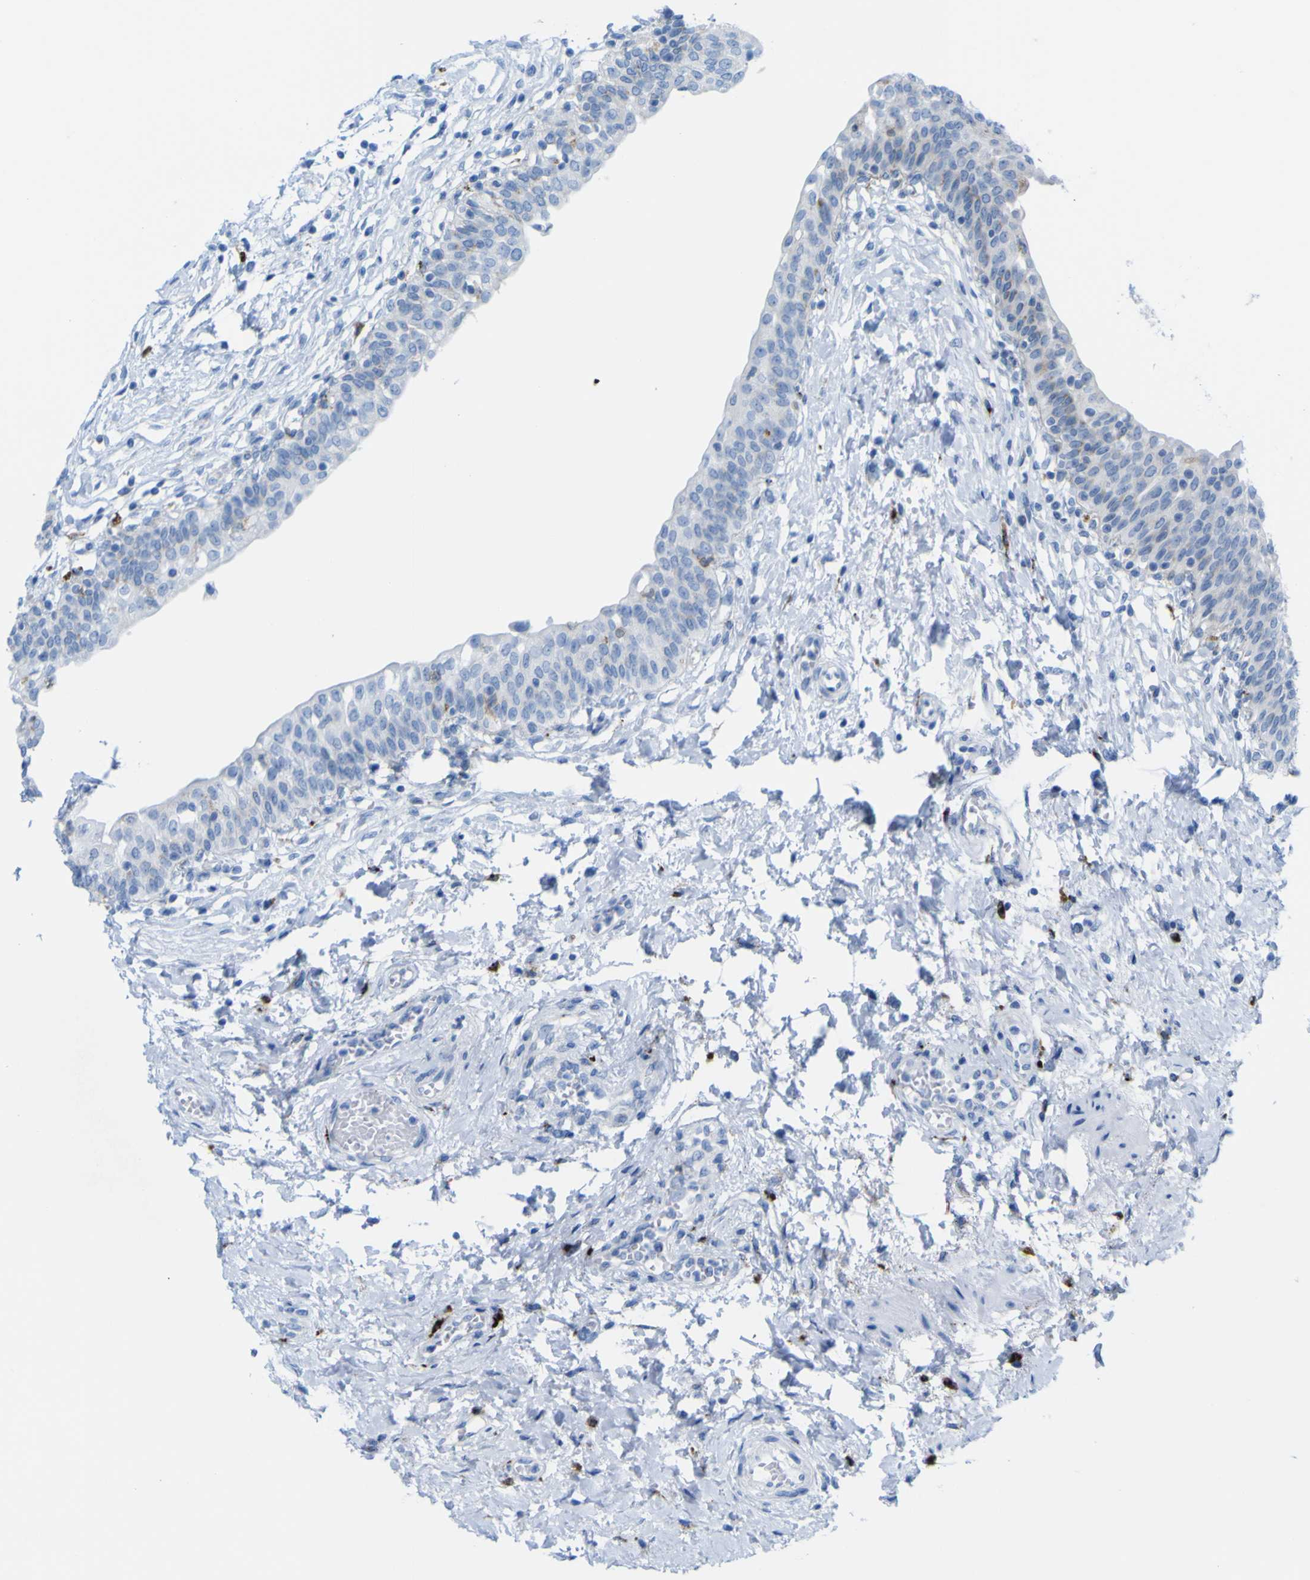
{"staining": {"intensity": "moderate", "quantity": "25%-75%", "location": "cytoplasmic/membranous"}, "tissue": "urinary bladder", "cell_type": "Urothelial cells", "image_type": "normal", "snomed": [{"axis": "morphology", "description": "Normal tissue, NOS"}, {"axis": "topography", "description": "Urinary bladder"}], "caption": "Protein analysis of normal urinary bladder displays moderate cytoplasmic/membranous expression in about 25%-75% of urothelial cells.", "gene": "PLD3", "patient": {"sex": "male", "age": 55}}